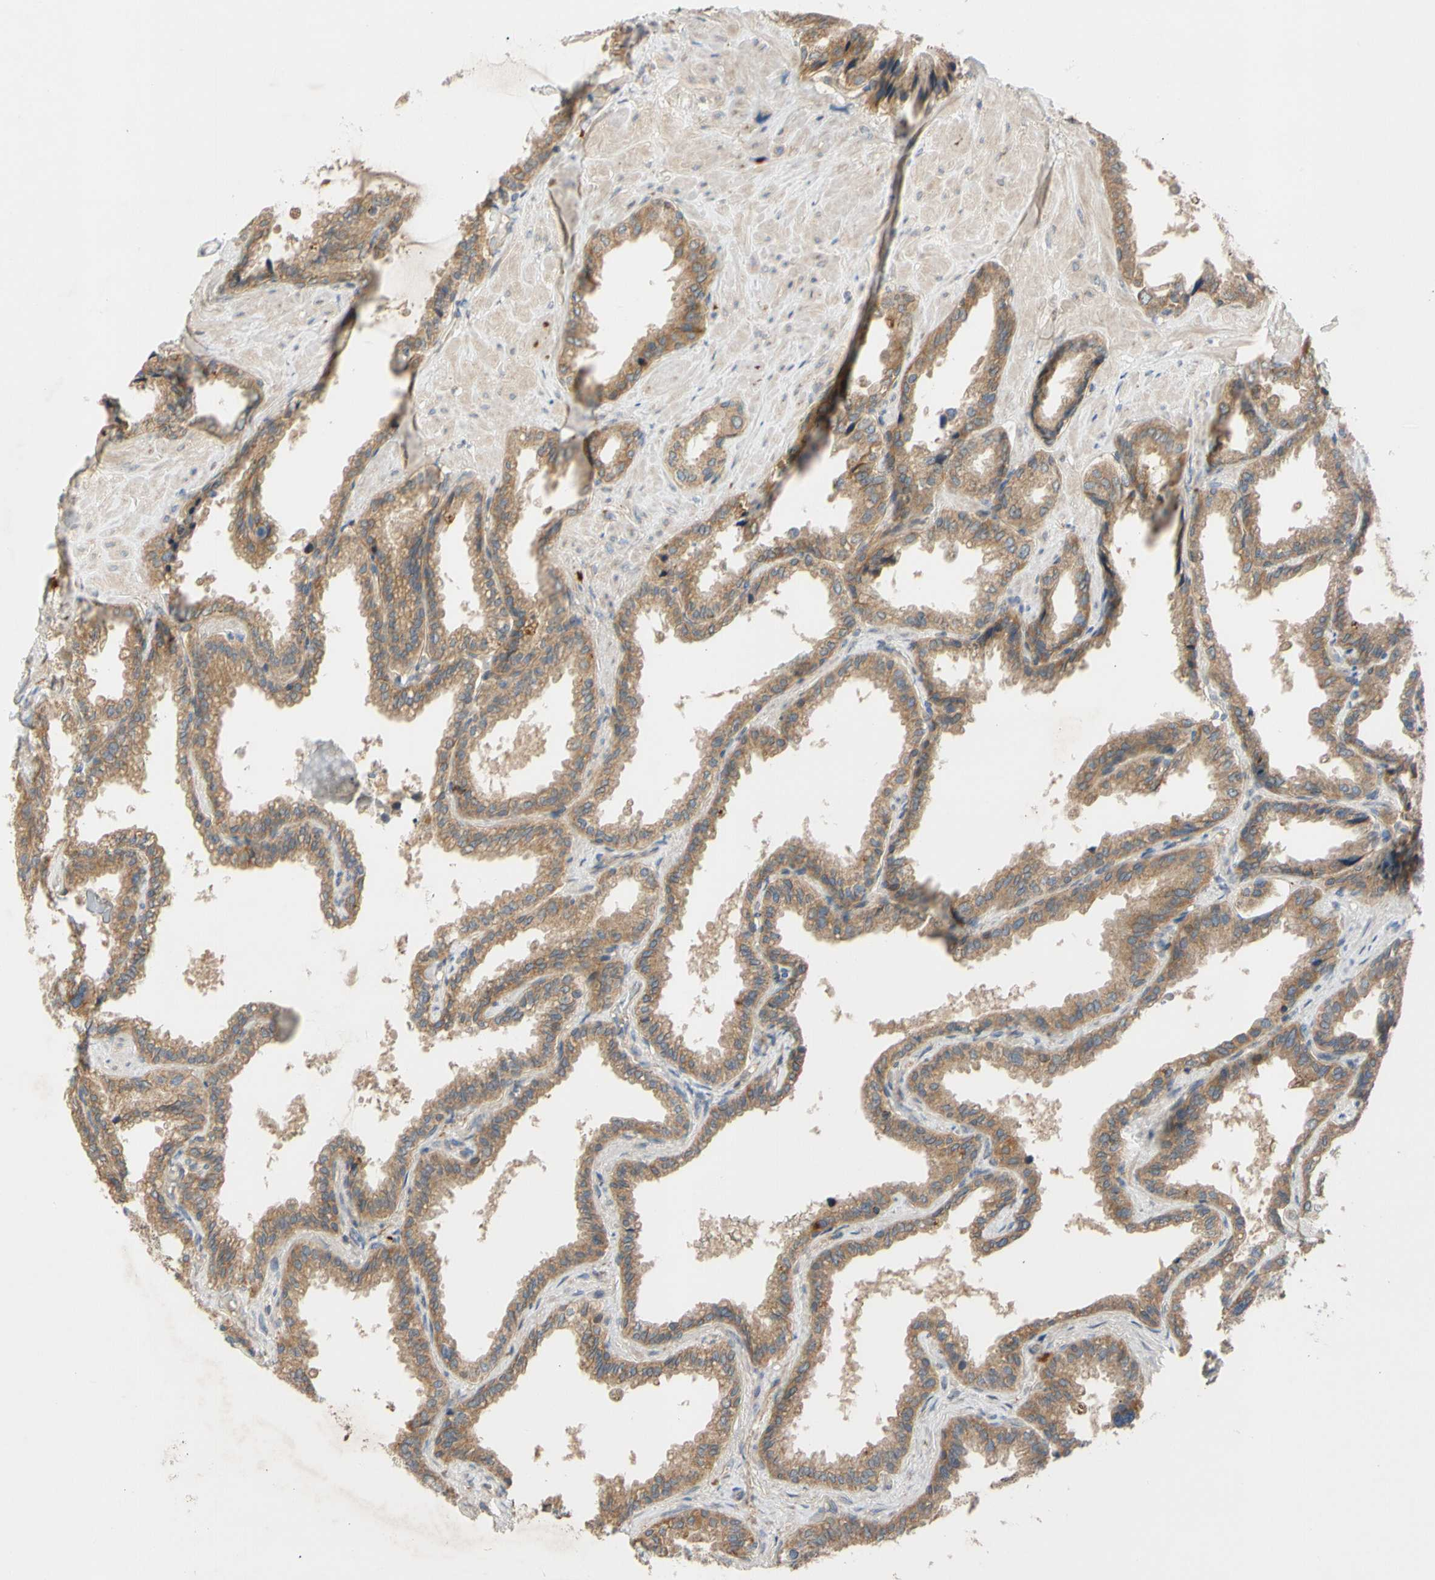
{"staining": {"intensity": "moderate", "quantity": ">75%", "location": "cytoplasmic/membranous"}, "tissue": "seminal vesicle", "cell_type": "Glandular cells", "image_type": "normal", "snomed": [{"axis": "morphology", "description": "Normal tissue, NOS"}, {"axis": "topography", "description": "Seminal veicle"}], "caption": "A medium amount of moderate cytoplasmic/membranous staining is seen in approximately >75% of glandular cells in benign seminal vesicle. The protein of interest is shown in brown color, while the nuclei are stained blue.", "gene": "MBTPS2", "patient": {"sex": "male", "age": 46}}